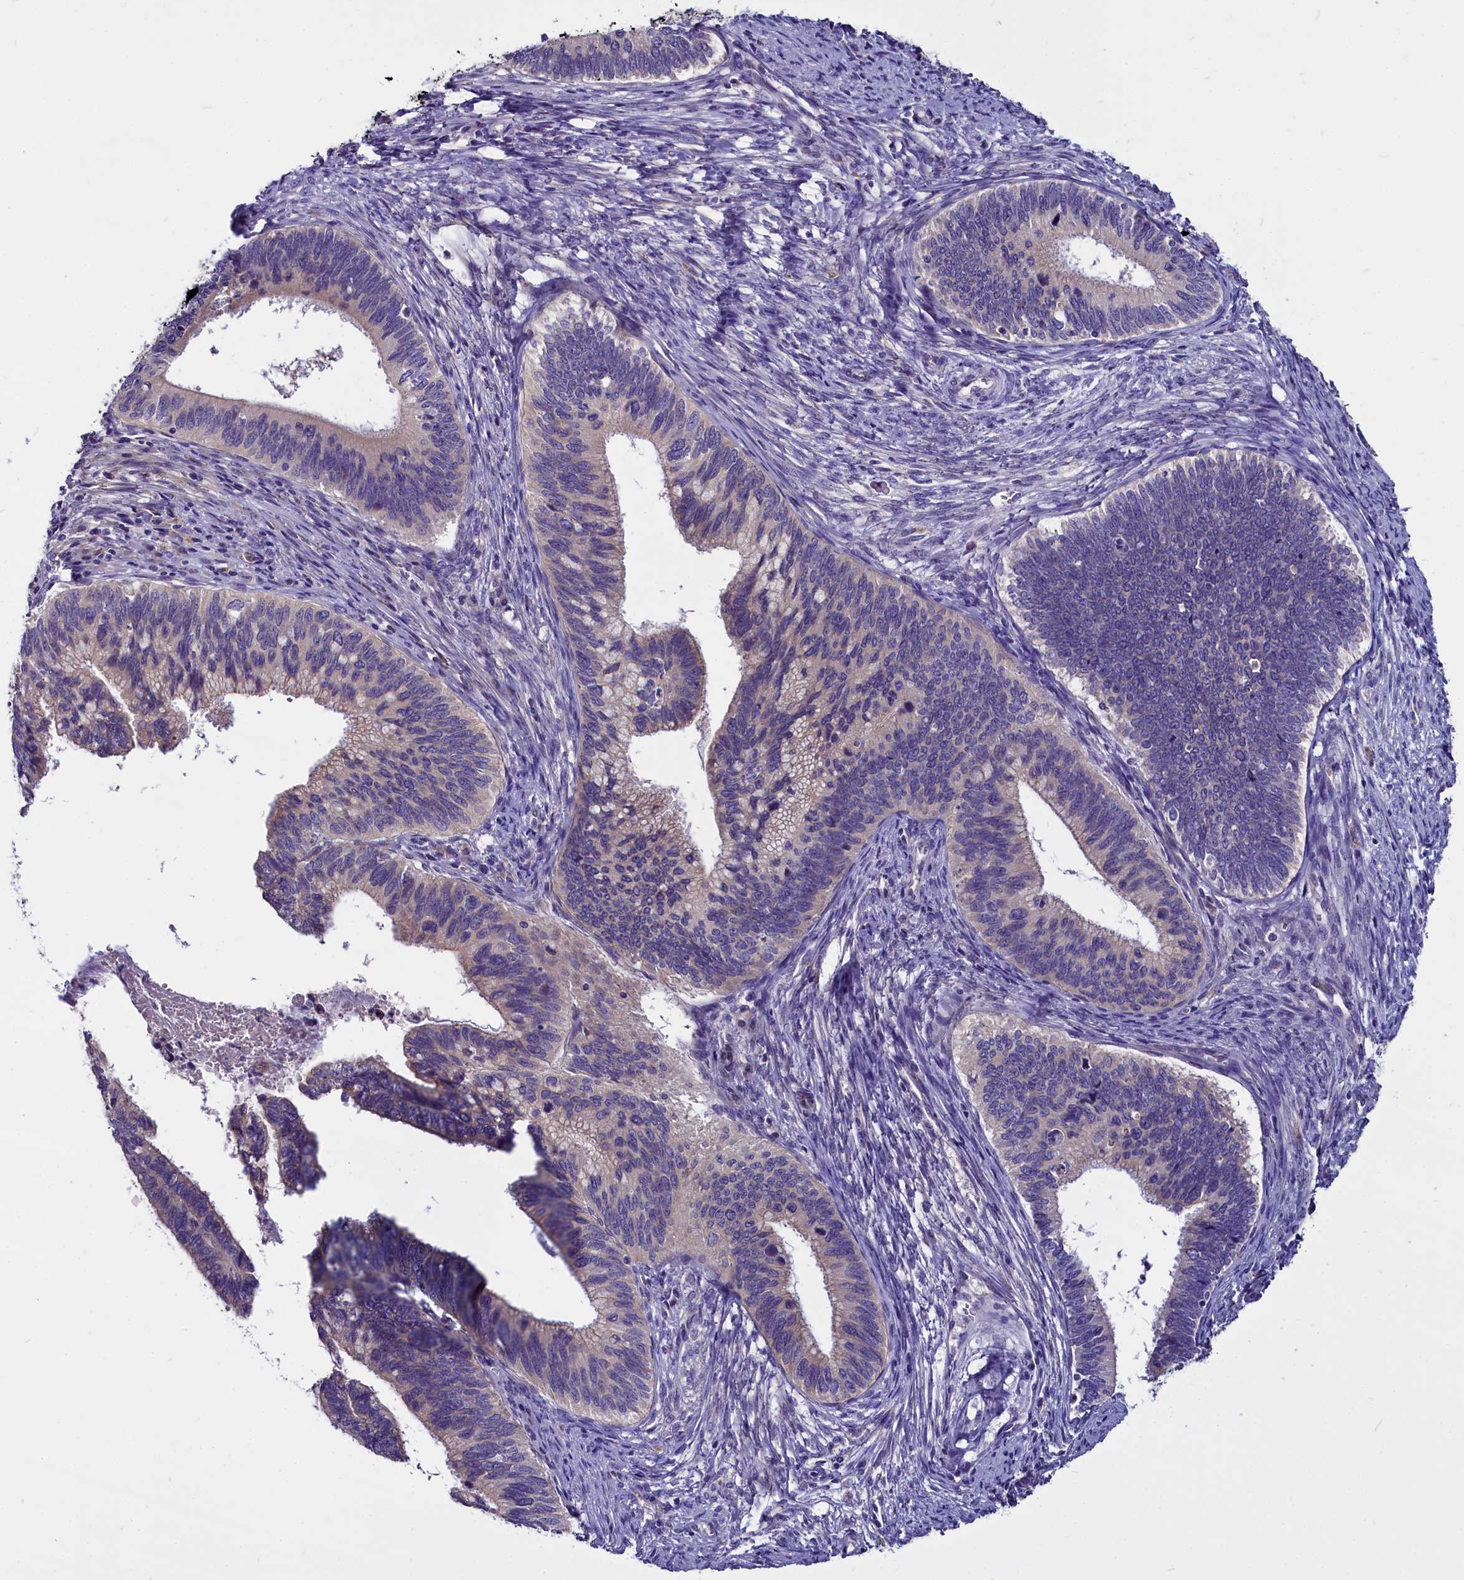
{"staining": {"intensity": "negative", "quantity": "none", "location": "none"}, "tissue": "cervical cancer", "cell_type": "Tumor cells", "image_type": "cancer", "snomed": [{"axis": "morphology", "description": "Adenocarcinoma, NOS"}, {"axis": "topography", "description": "Cervix"}], "caption": "A histopathology image of human cervical cancer is negative for staining in tumor cells.", "gene": "CEP170", "patient": {"sex": "female", "age": 42}}